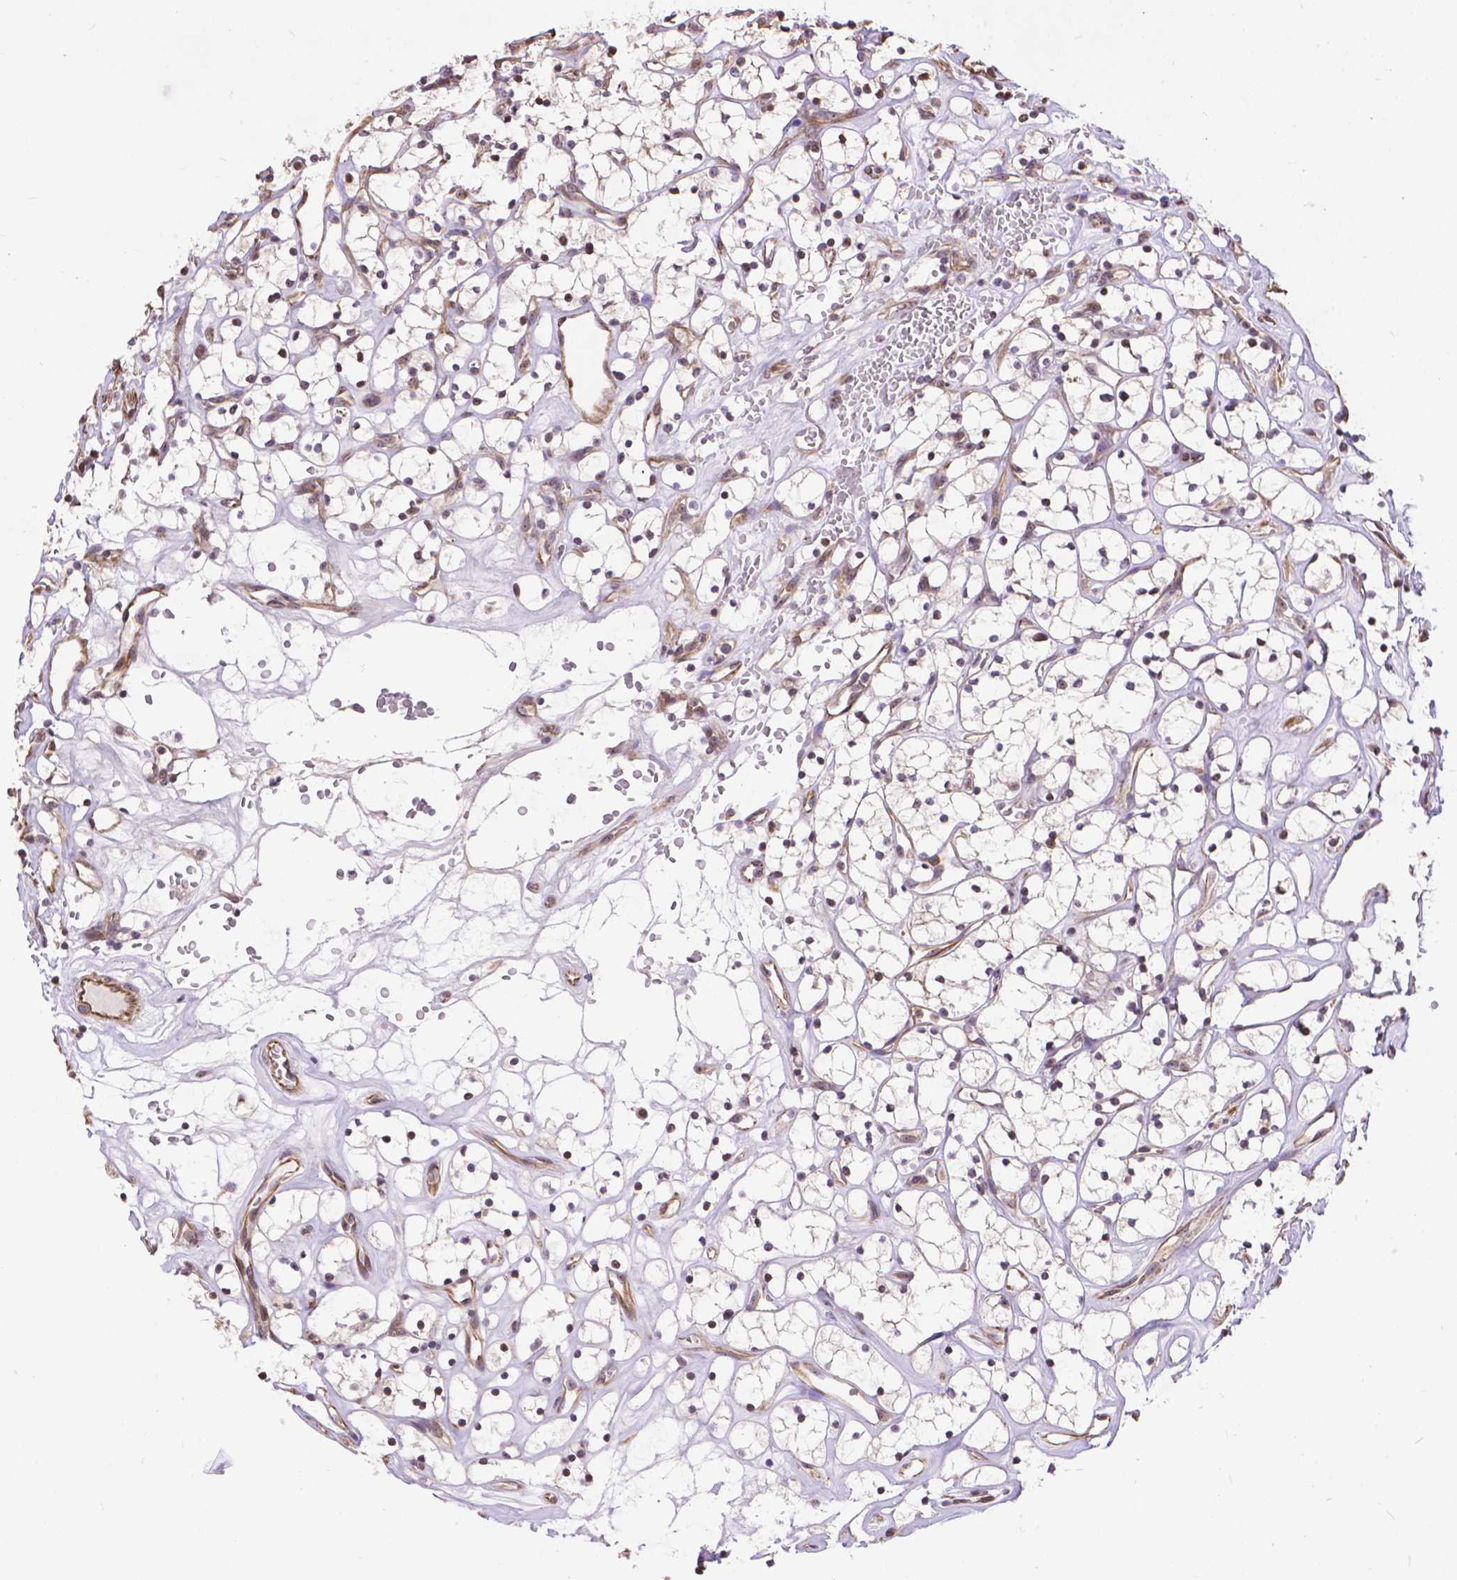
{"staining": {"intensity": "moderate", "quantity": "<25%", "location": "nuclear"}, "tissue": "renal cancer", "cell_type": "Tumor cells", "image_type": "cancer", "snomed": [{"axis": "morphology", "description": "Adenocarcinoma, NOS"}, {"axis": "topography", "description": "Kidney"}], "caption": "IHC micrograph of human renal cancer (adenocarcinoma) stained for a protein (brown), which shows low levels of moderate nuclear positivity in about <25% of tumor cells.", "gene": "TMEM135", "patient": {"sex": "female", "age": 64}}